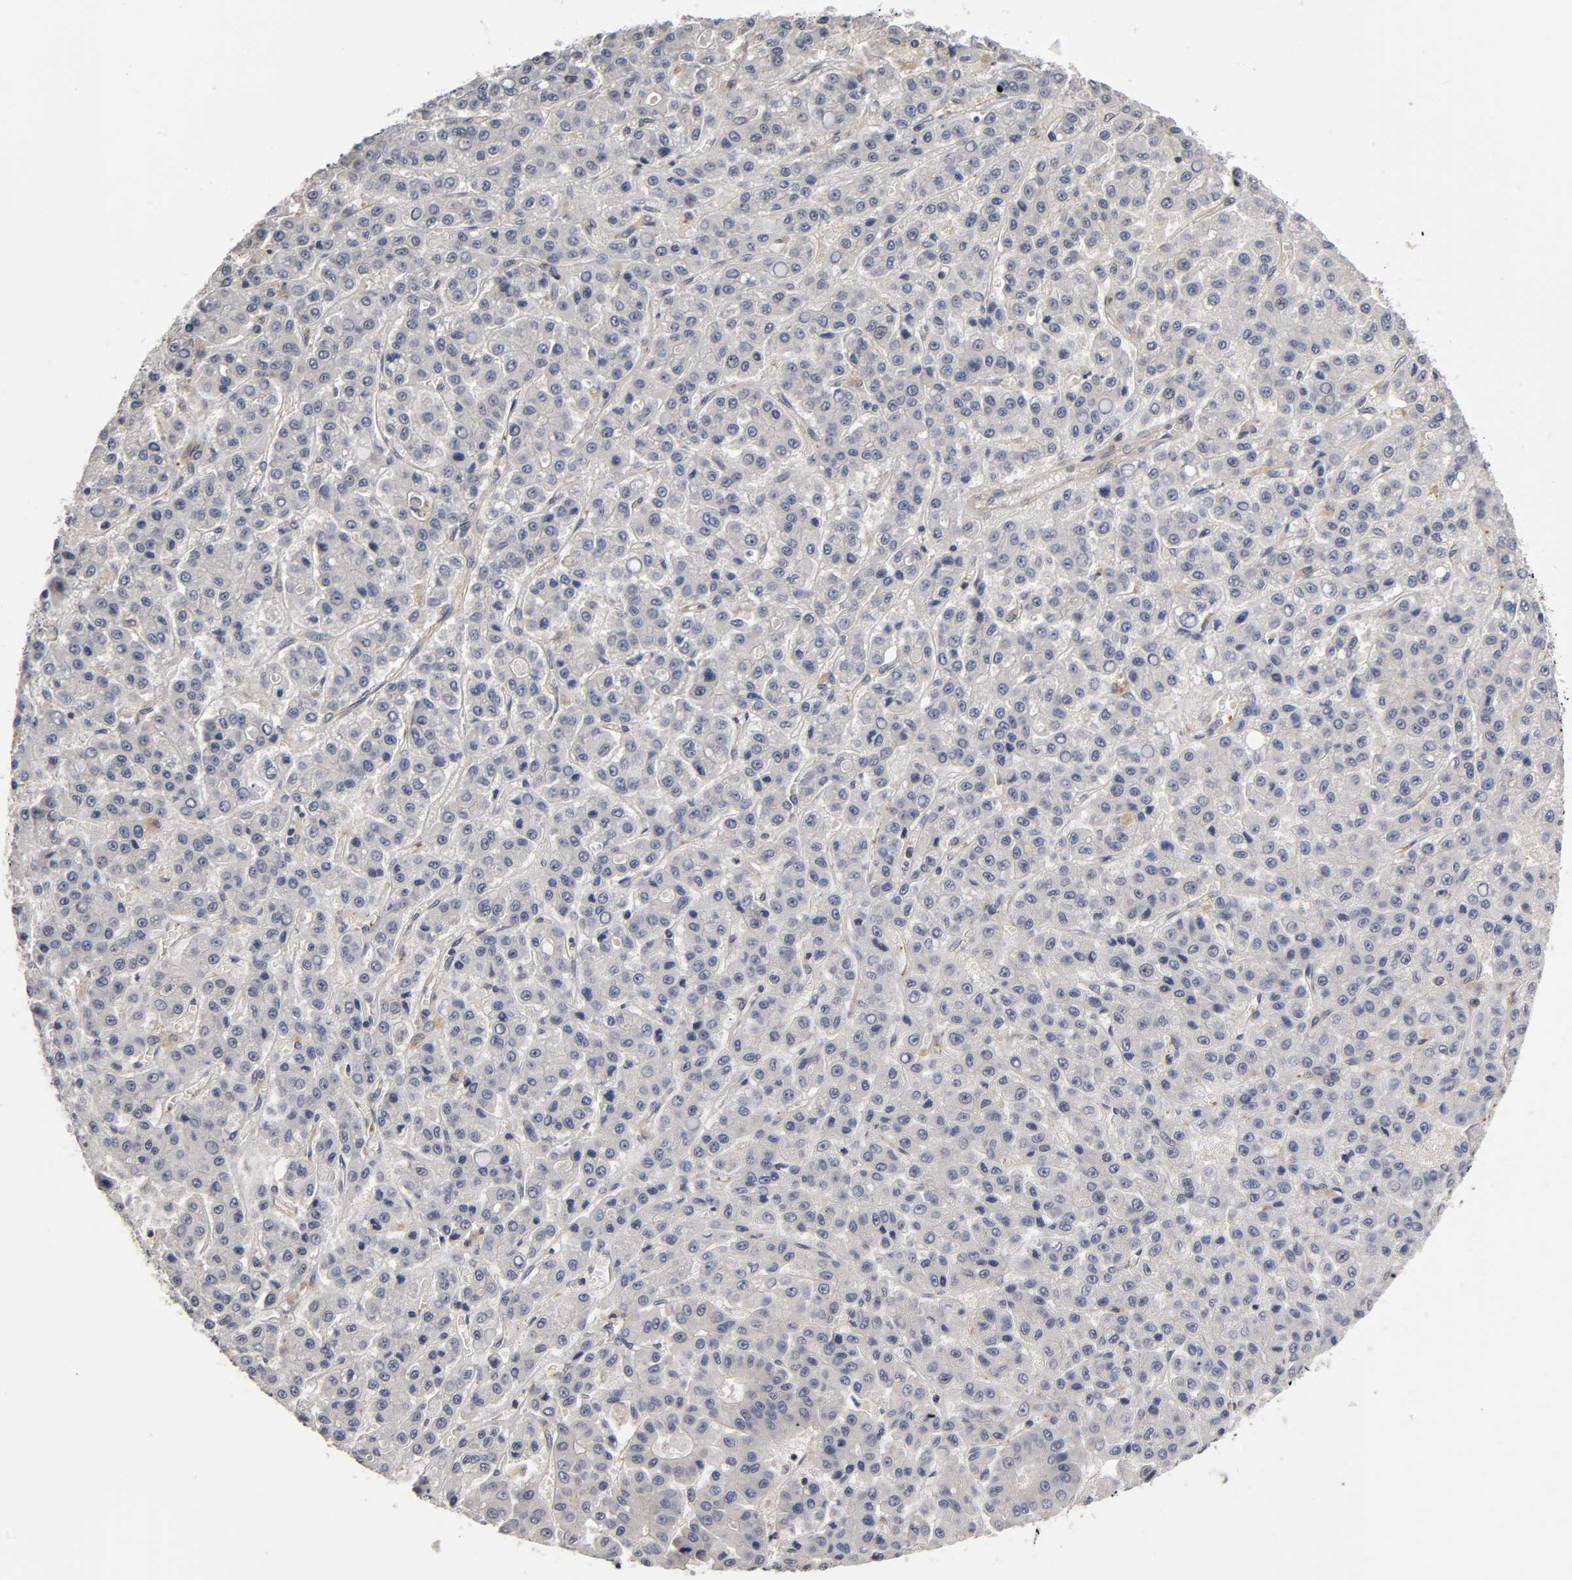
{"staining": {"intensity": "negative", "quantity": "none", "location": "none"}, "tissue": "liver cancer", "cell_type": "Tumor cells", "image_type": "cancer", "snomed": [{"axis": "morphology", "description": "Carcinoma, Hepatocellular, NOS"}, {"axis": "topography", "description": "Liver"}], "caption": "There is no significant positivity in tumor cells of liver cancer (hepatocellular carcinoma).", "gene": "PDE5A", "patient": {"sex": "male", "age": 70}}